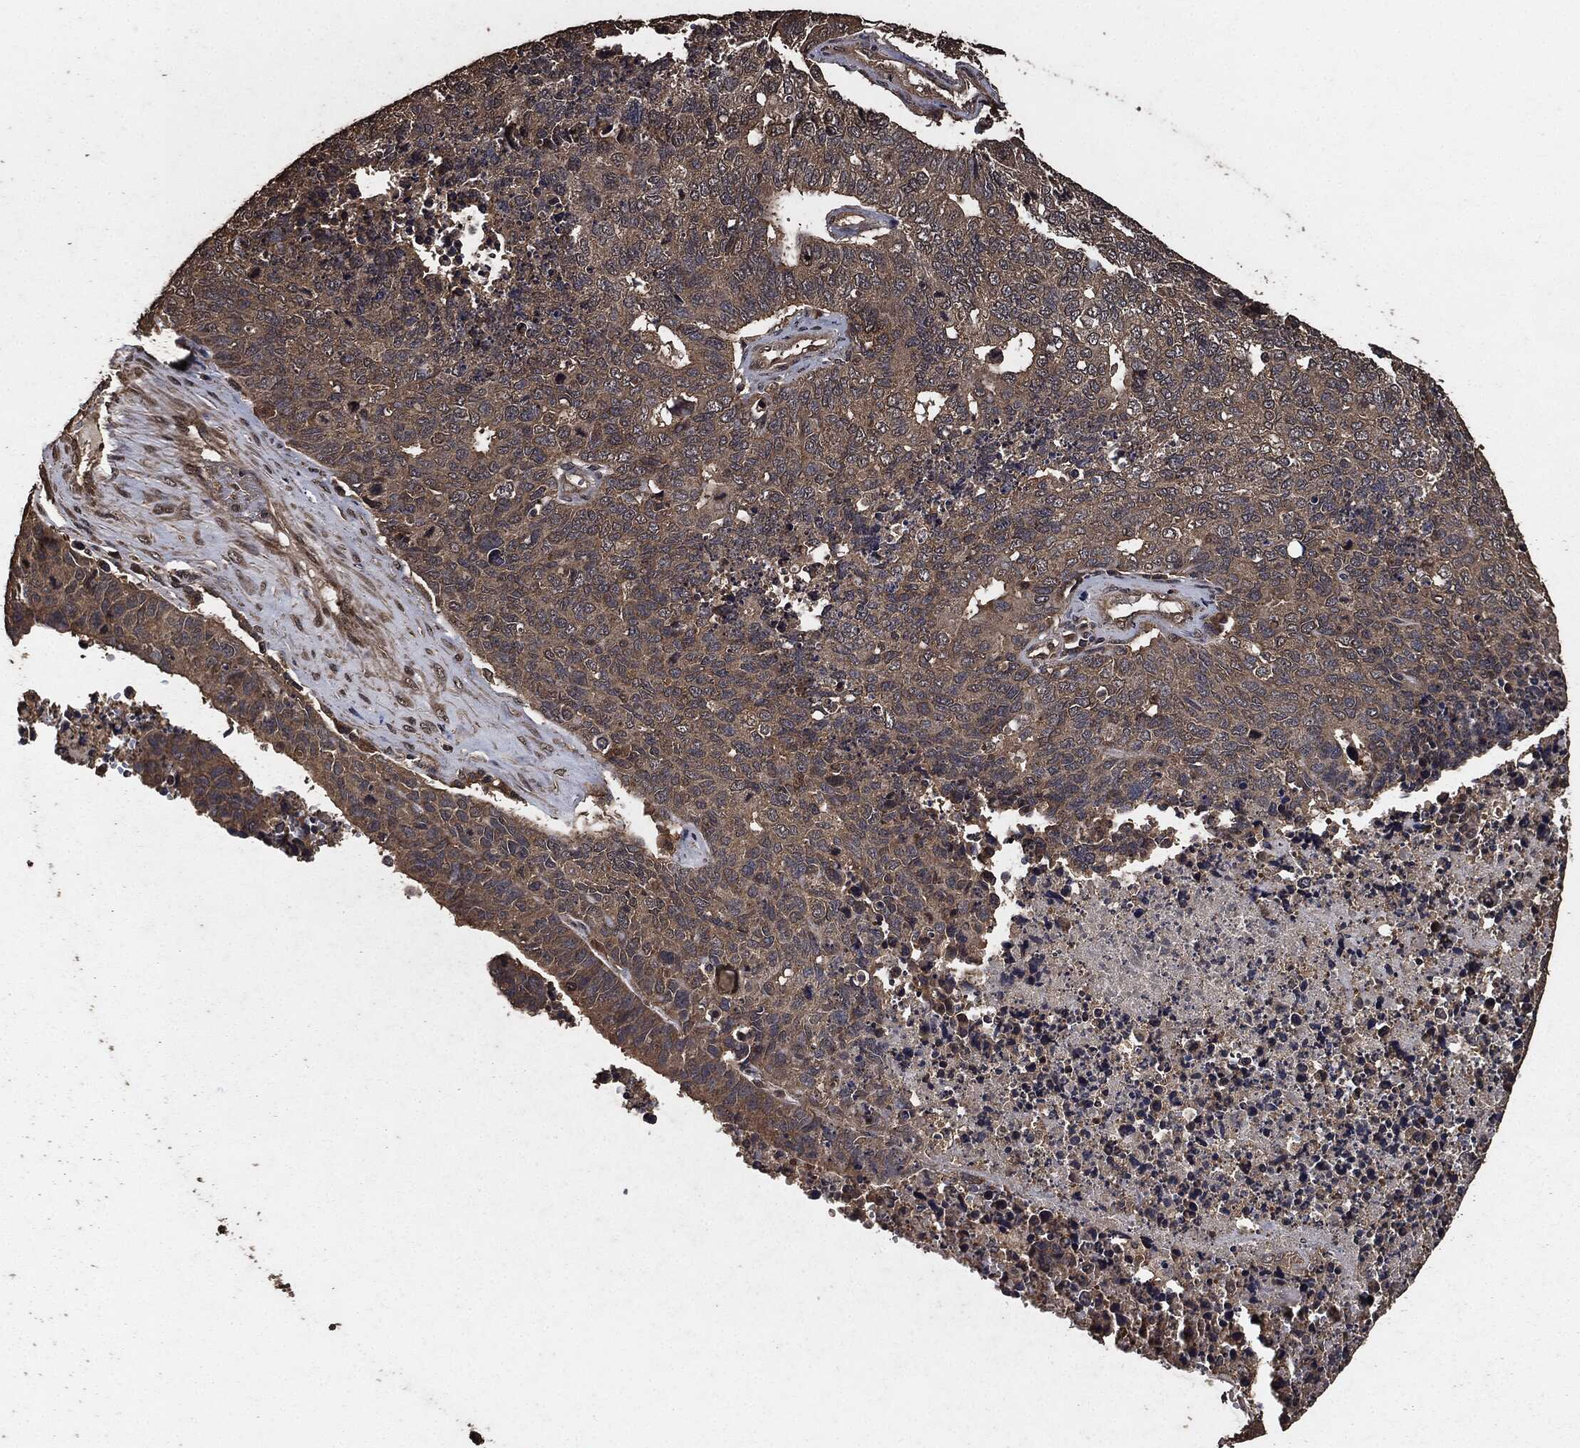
{"staining": {"intensity": "weak", "quantity": "25%-75%", "location": "cytoplasmic/membranous"}, "tissue": "cervical cancer", "cell_type": "Tumor cells", "image_type": "cancer", "snomed": [{"axis": "morphology", "description": "Squamous cell carcinoma, NOS"}, {"axis": "topography", "description": "Cervix"}], "caption": "Tumor cells exhibit weak cytoplasmic/membranous positivity in approximately 25%-75% of cells in cervical squamous cell carcinoma. (Brightfield microscopy of DAB IHC at high magnification).", "gene": "AKT1S1", "patient": {"sex": "female", "age": 63}}